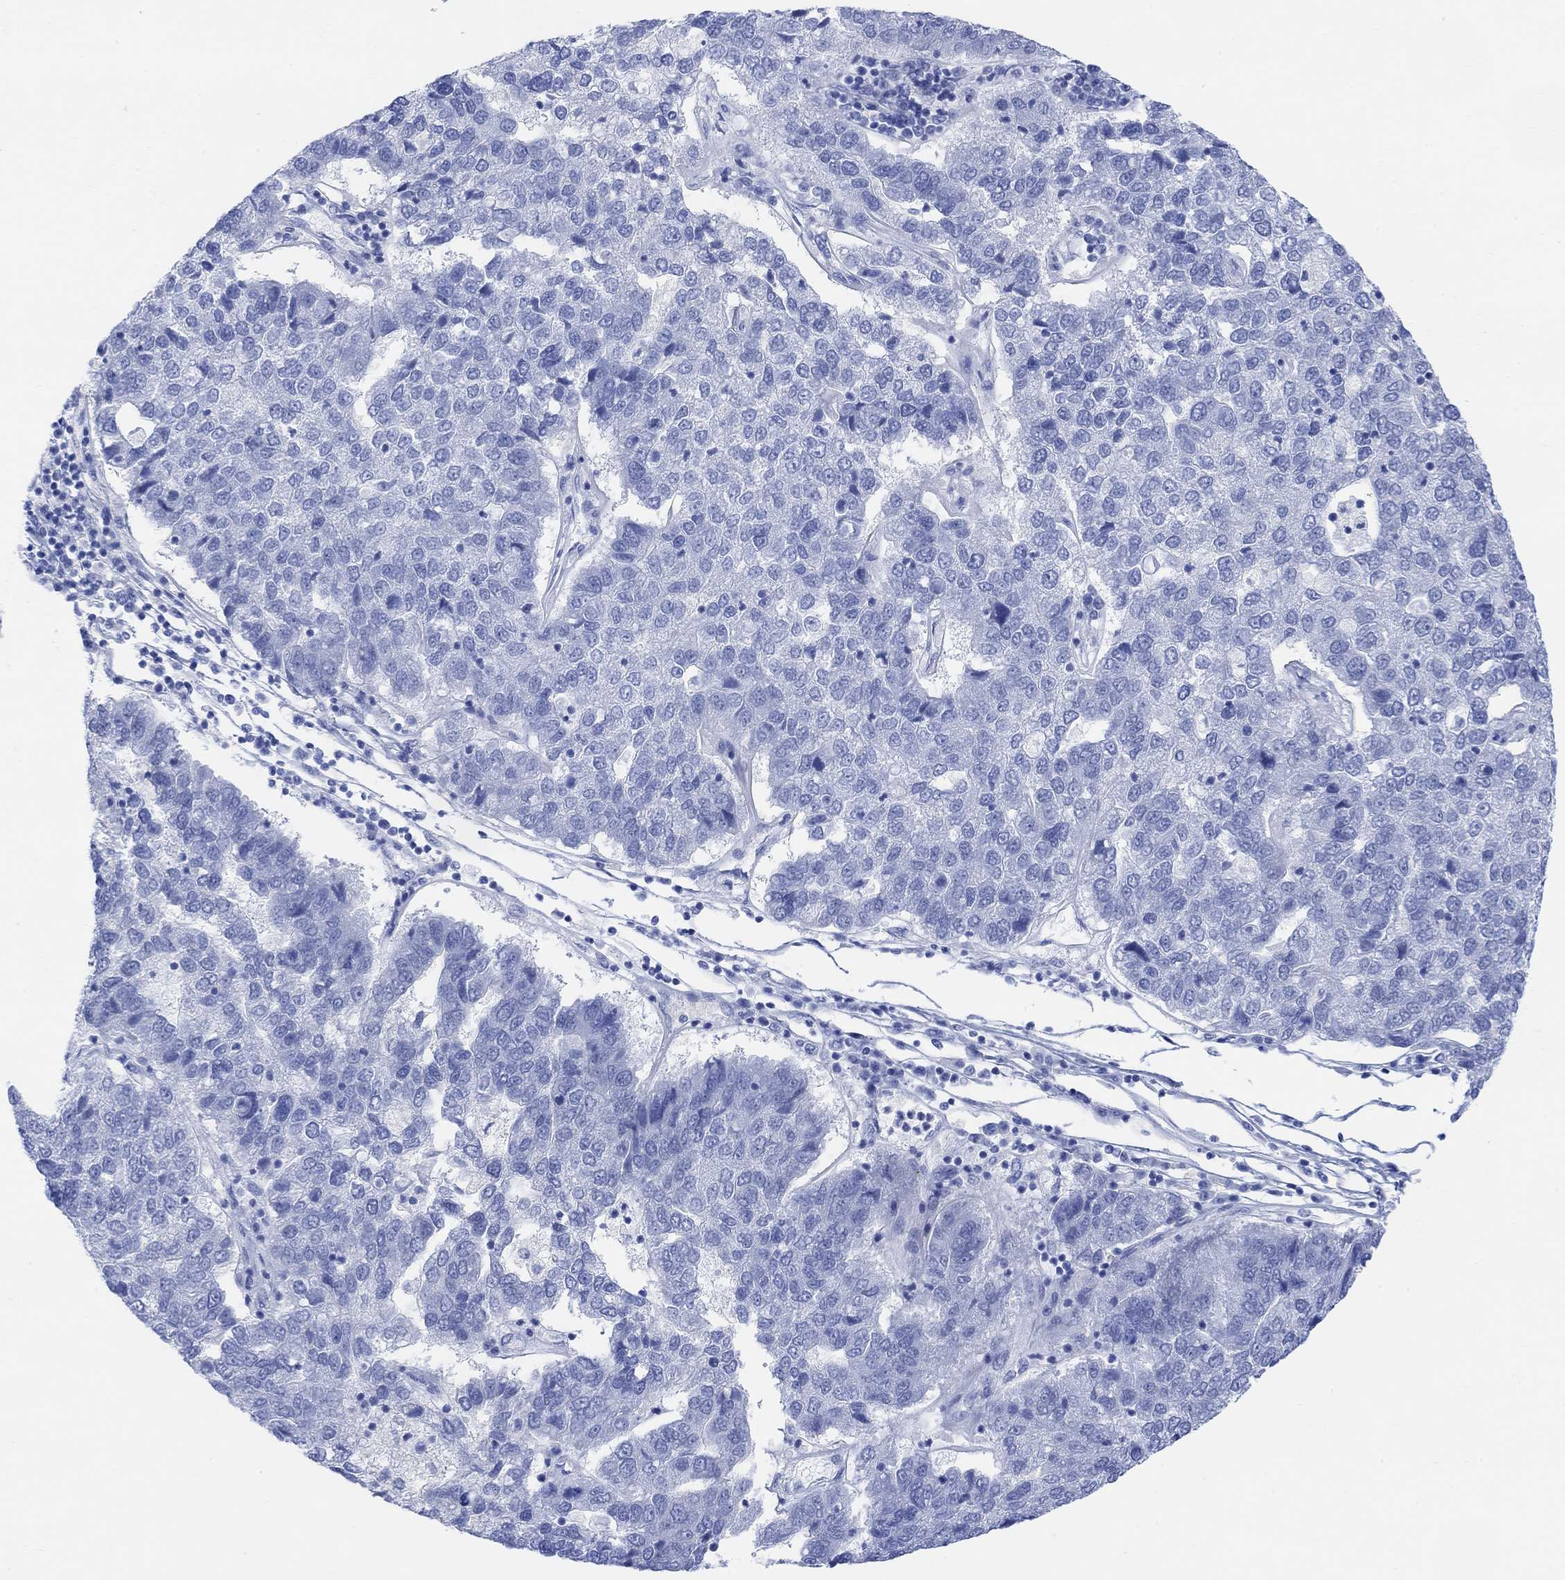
{"staining": {"intensity": "negative", "quantity": "none", "location": "none"}, "tissue": "pancreatic cancer", "cell_type": "Tumor cells", "image_type": "cancer", "snomed": [{"axis": "morphology", "description": "Adenocarcinoma, NOS"}, {"axis": "topography", "description": "Pancreas"}], "caption": "This is an immunohistochemistry (IHC) micrograph of pancreatic adenocarcinoma. There is no positivity in tumor cells.", "gene": "GNG13", "patient": {"sex": "female", "age": 61}}